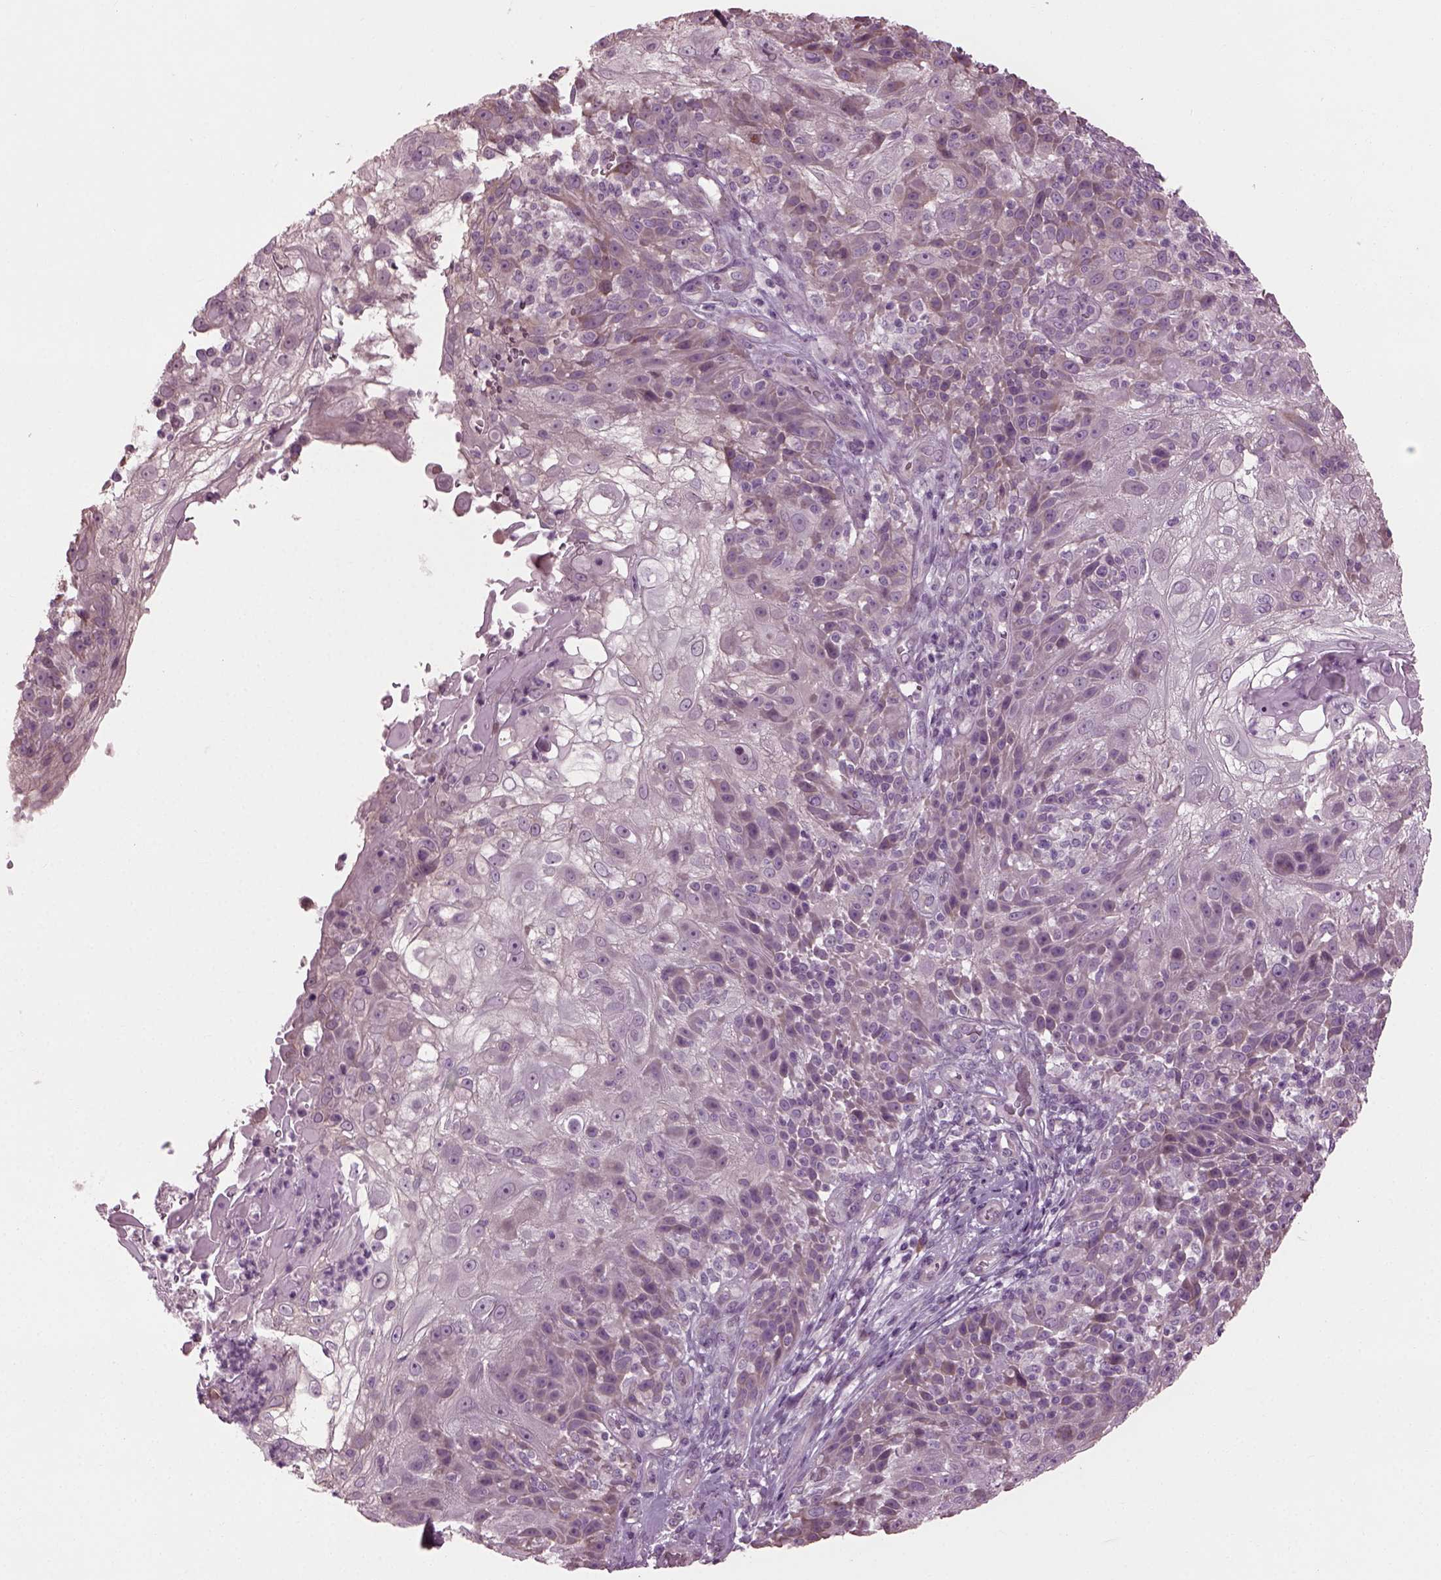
{"staining": {"intensity": "weak", "quantity": "25%-75%", "location": "cytoplasmic/membranous"}, "tissue": "skin cancer", "cell_type": "Tumor cells", "image_type": "cancer", "snomed": [{"axis": "morphology", "description": "Normal tissue, NOS"}, {"axis": "morphology", "description": "Squamous cell carcinoma, NOS"}, {"axis": "topography", "description": "Skin"}], "caption": "Weak cytoplasmic/membranous staining is identified in approximately 25%-75% of tumor cells in squamous cell carcinoma (skin). (brown staining indicates protein expression, while blue staining denotes nuclei).", "gene": "CABP5", "patient": {"sex": "female", "age": 83}}